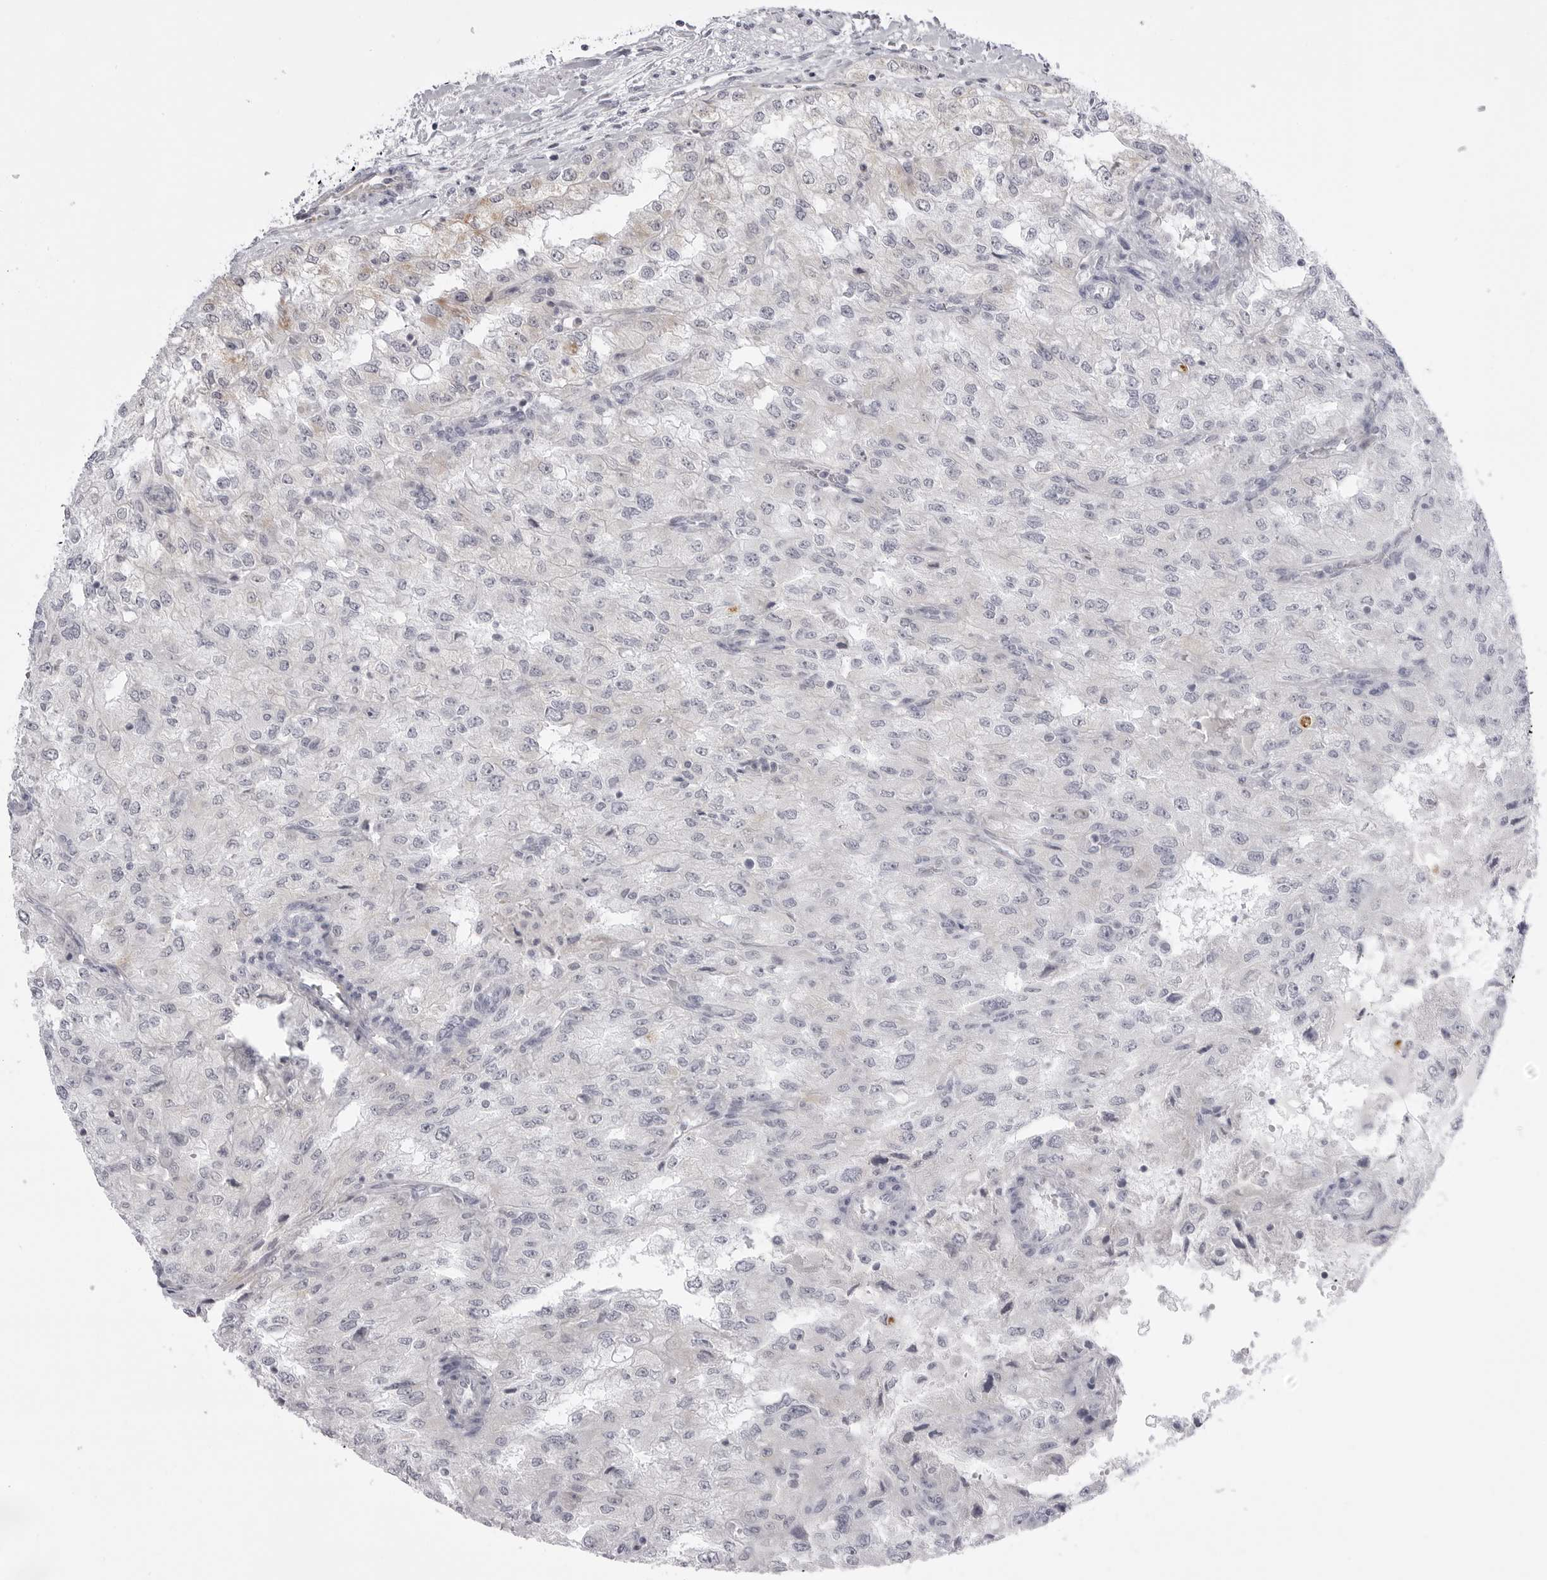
{"staining": {"intensity": "negative", "quantity": "none", "location": "none"}, "tissue": "renal cancer", "cell_type": "Tumor cells", "image_type": "cancer", "snomed": [{"axis": "morphology", "description": "Adenocarcinoma, NOS"}, {"axis": "topography", "description": "Kidney"}], "caption": "The histopathology image reveals no staining of tumor cells in adenocarcinoma (renal).", "gene": "TUFM", "patient": {"sex": "female", "age": 54}}